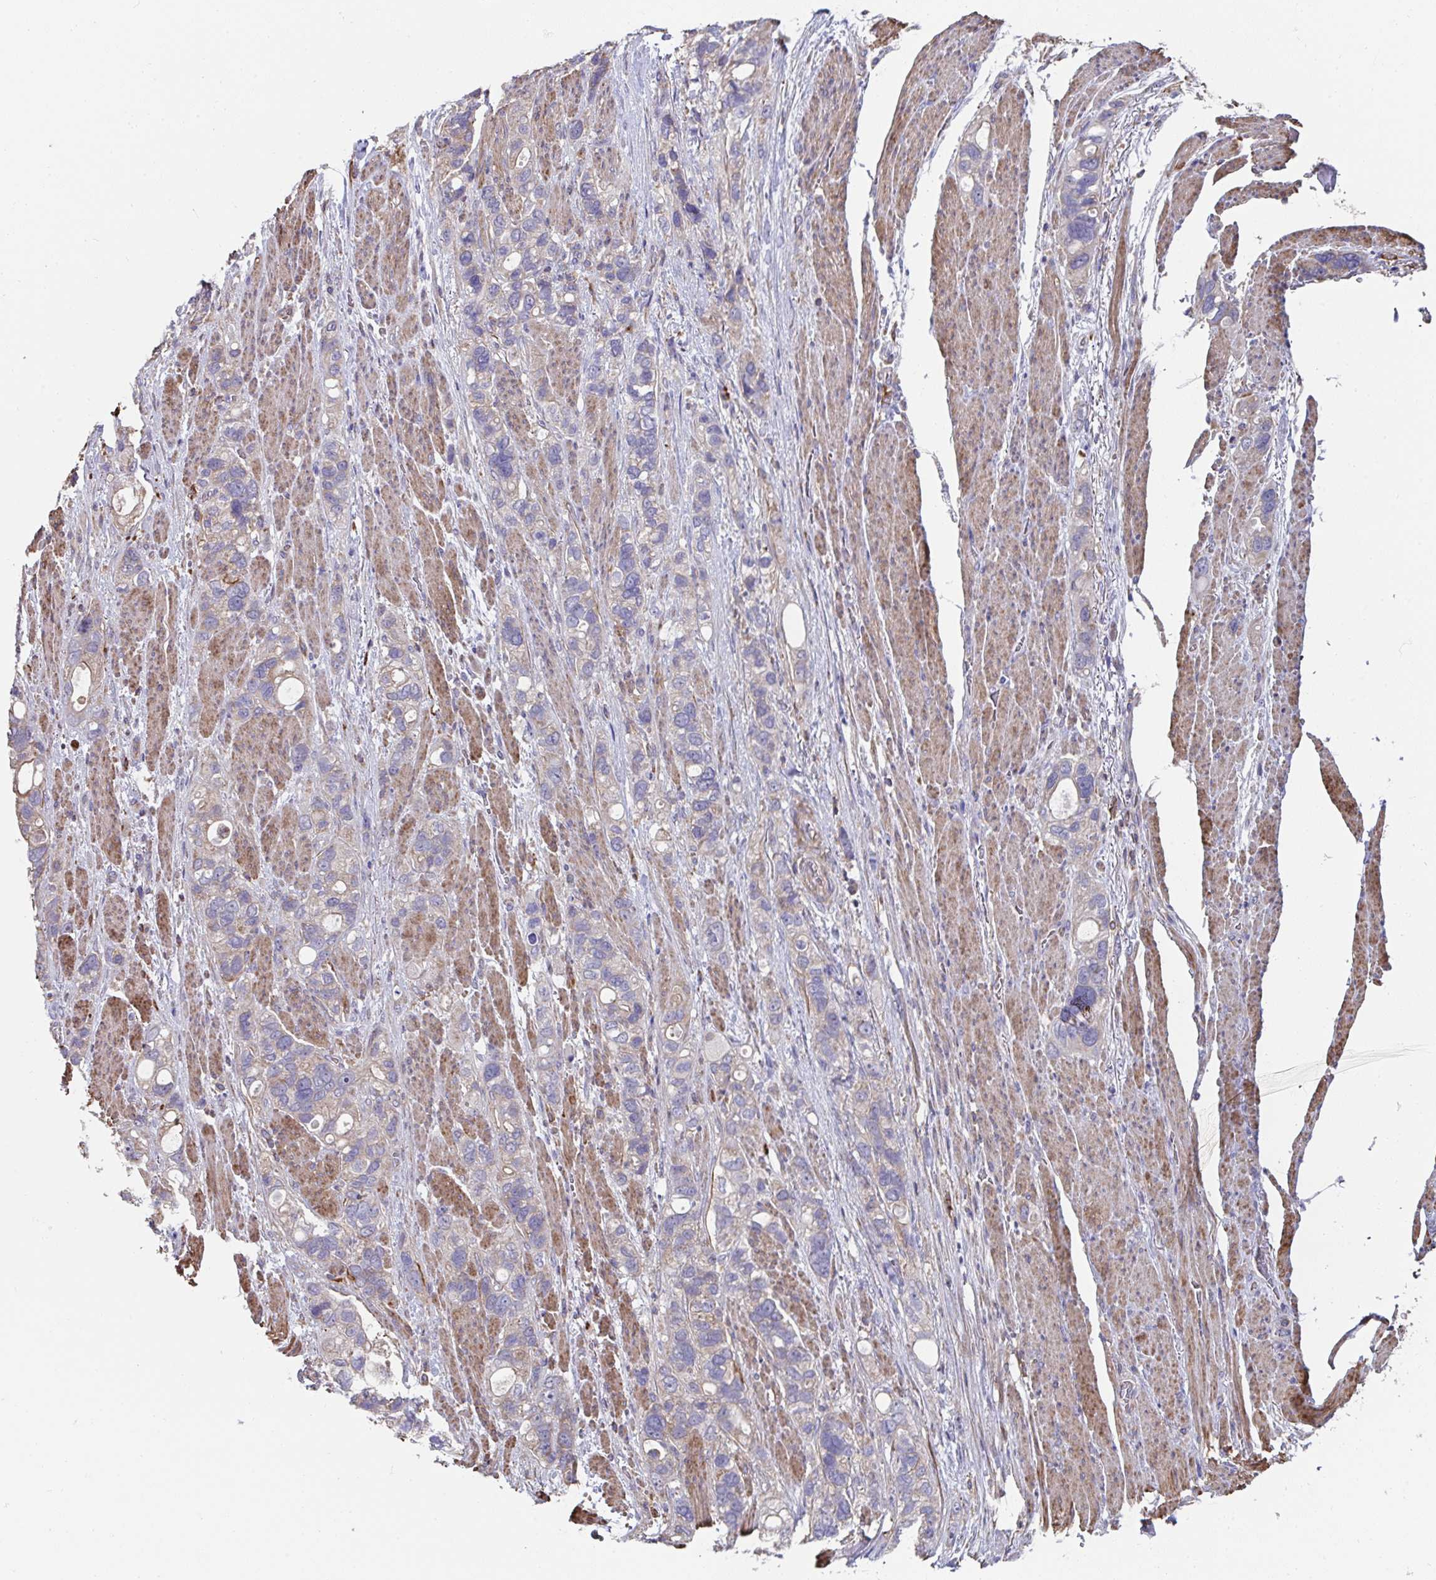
{"staining": {"intensity": "negative", "quantity": "none", "location": "none"}, "tissue": "stomach cancer", "cell_type": "Tumor cells", "image_type": "cancer", "snomed": [{"axis": "morphology", "description": "Adenocarcinoma, NOS"}, {"axis": "topography", "description": "Stomach, upper"}], "caption": "High power microscopy histopathology image of an immunohistochemistry histopathology image of adenocarcinoma (stomach), revealing no significant staining in tumor cells. (DAB immunohistochemistry visualized using brightfield microscopy, high magnification).", "gene": "DZANK1", "patient": {"sex": "female", "age": 81}}